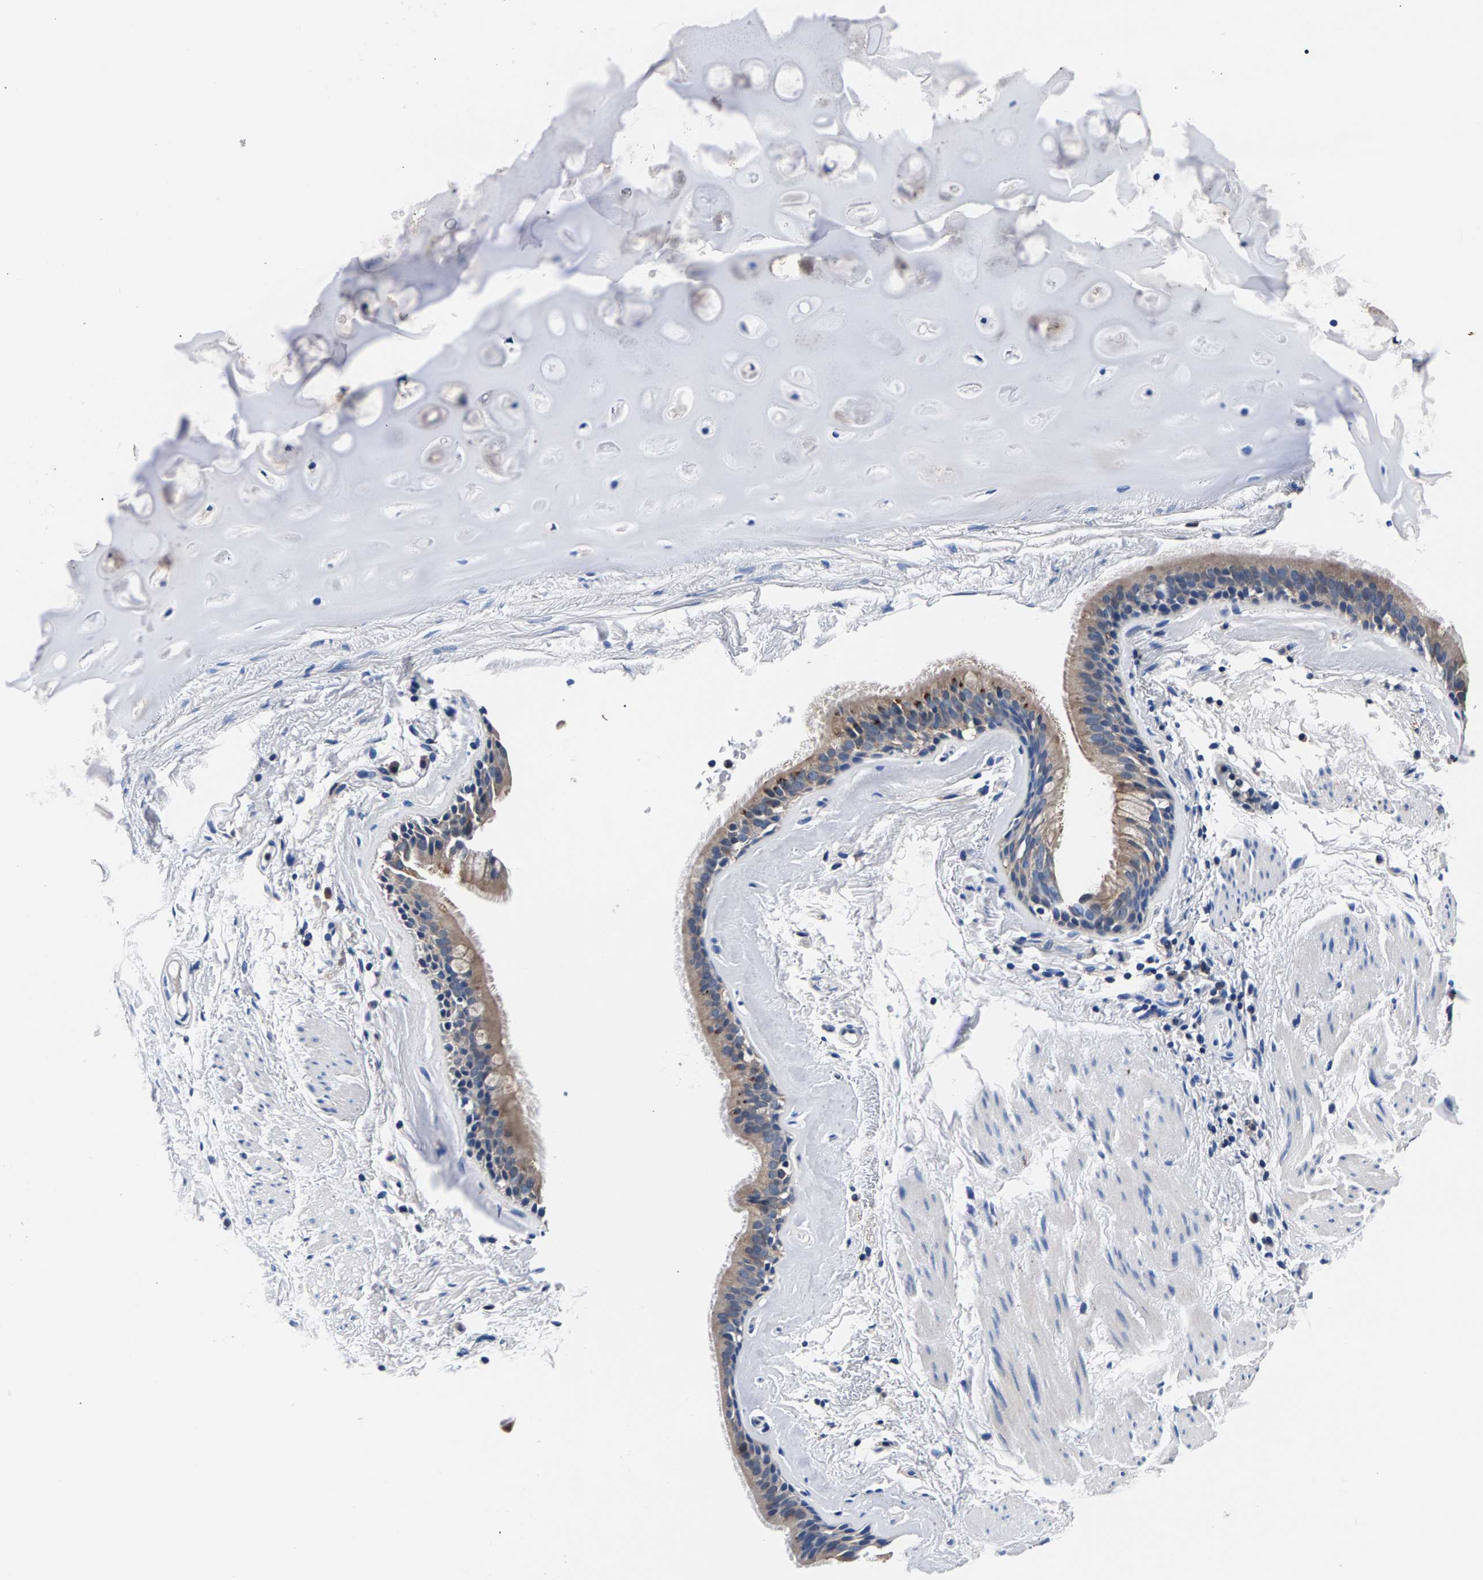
{"staining": {"intensity": "moderate", "quantity": ">75%", "location": "cytoplasmic/membranous"}, "tissue": "bronchus", "cell_type": "Respiratory epithelial cells", "image_type": "normal", "snomed": [{"axis": "morphology", "description": "Normal tissue, NOS"}, {"axis": "topography", "description": "Cartilage tissue"}], "caption": "Bronchus was stained to show a protein in brown. There is medium levels of moderate cytoplasmic/membranous expression in approximately >75% of respiratory epithelial cells.", "gene": "PHF24", "patient": {"sex": "female", "age": 63}}